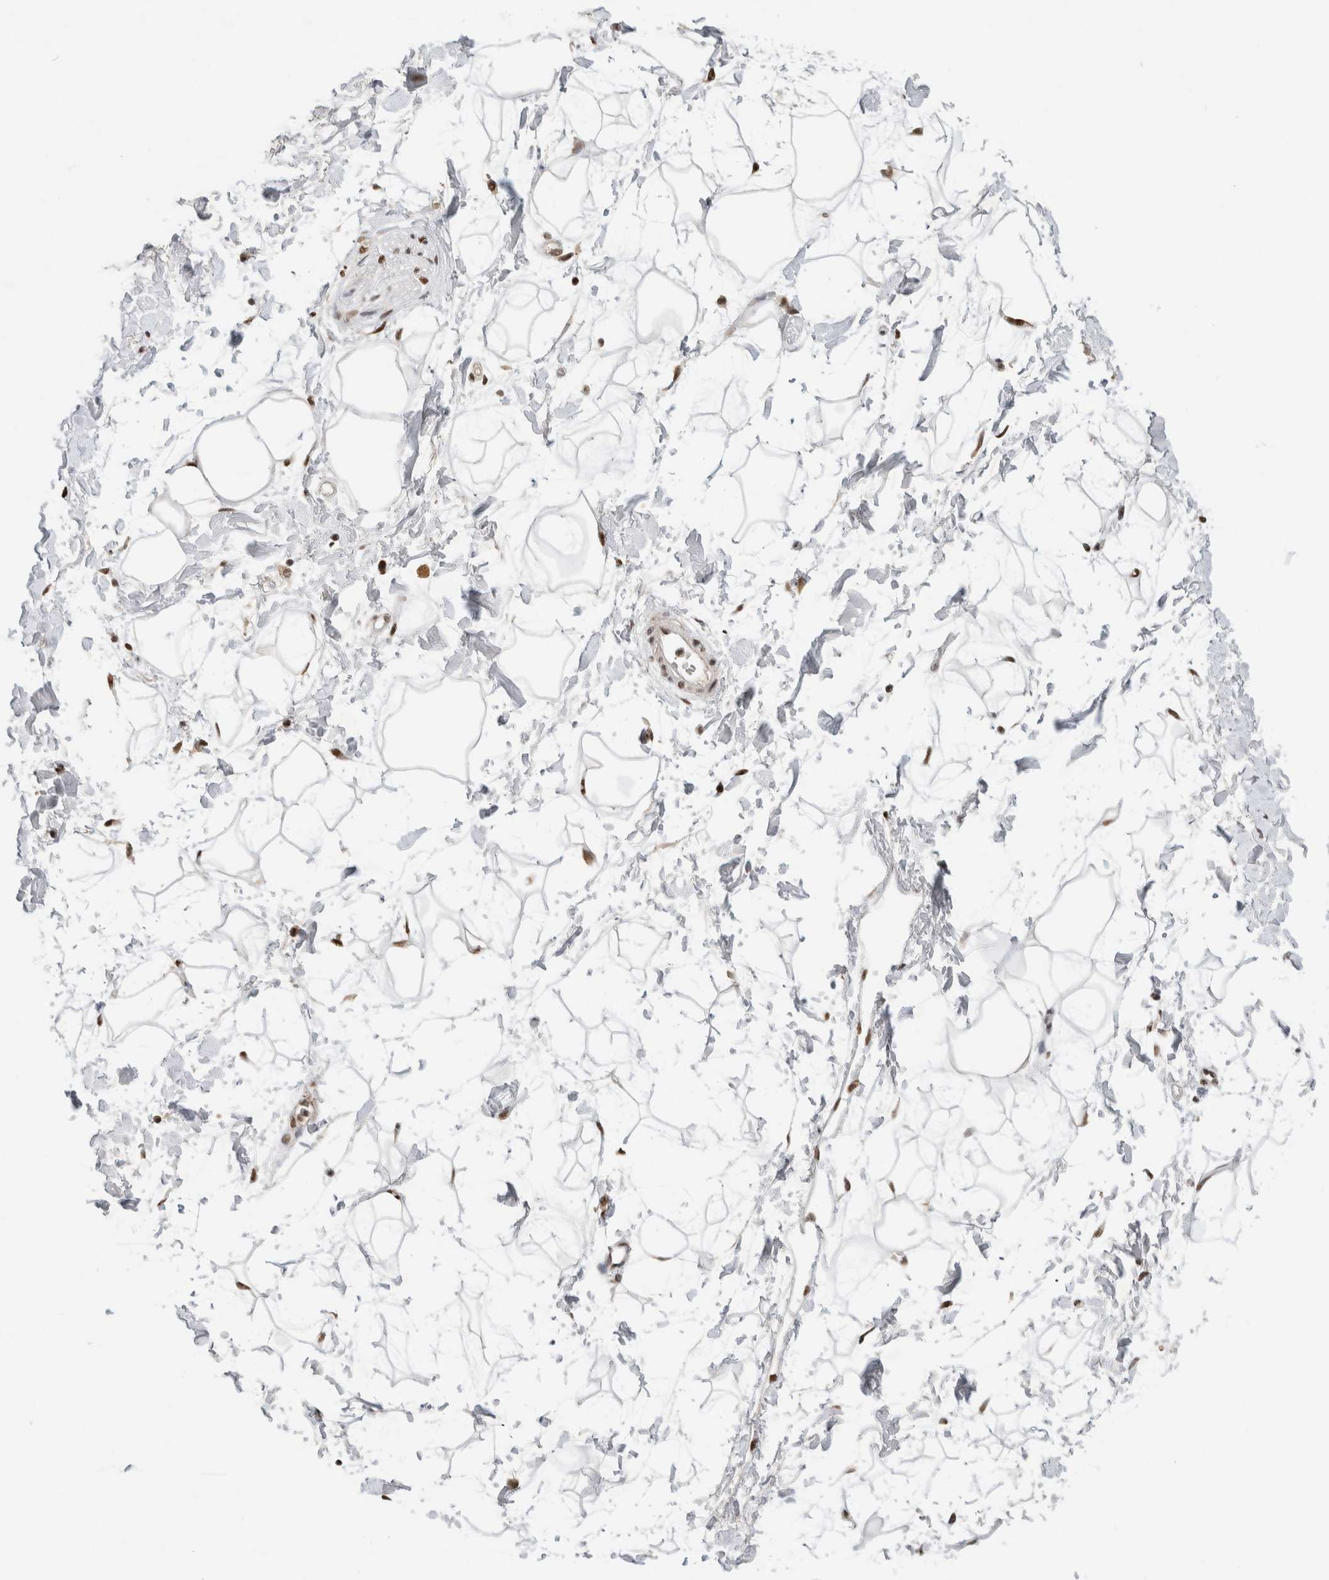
{"staining": {"intensity": "moderate", "quantity": ">75%", "location": "nuclear"}, "tissue": "adipose tissue", "cell_type": "Adipocytes", "image_type": "normal", "snomed": [{"axis": "morphology", "description": "Normal tissue, NOS"}, {"axis": "topography", "description": "Soft tissue"}], "caption": "Adipocytes exhibit medium levels of moderate nuclear staining in approximately >75% of cells in benign human adipose tissue. (IHC, brightfield microscopy, high magnification).", "gene": "DDX42", "patient": {"sex": "male", "age": 72}}